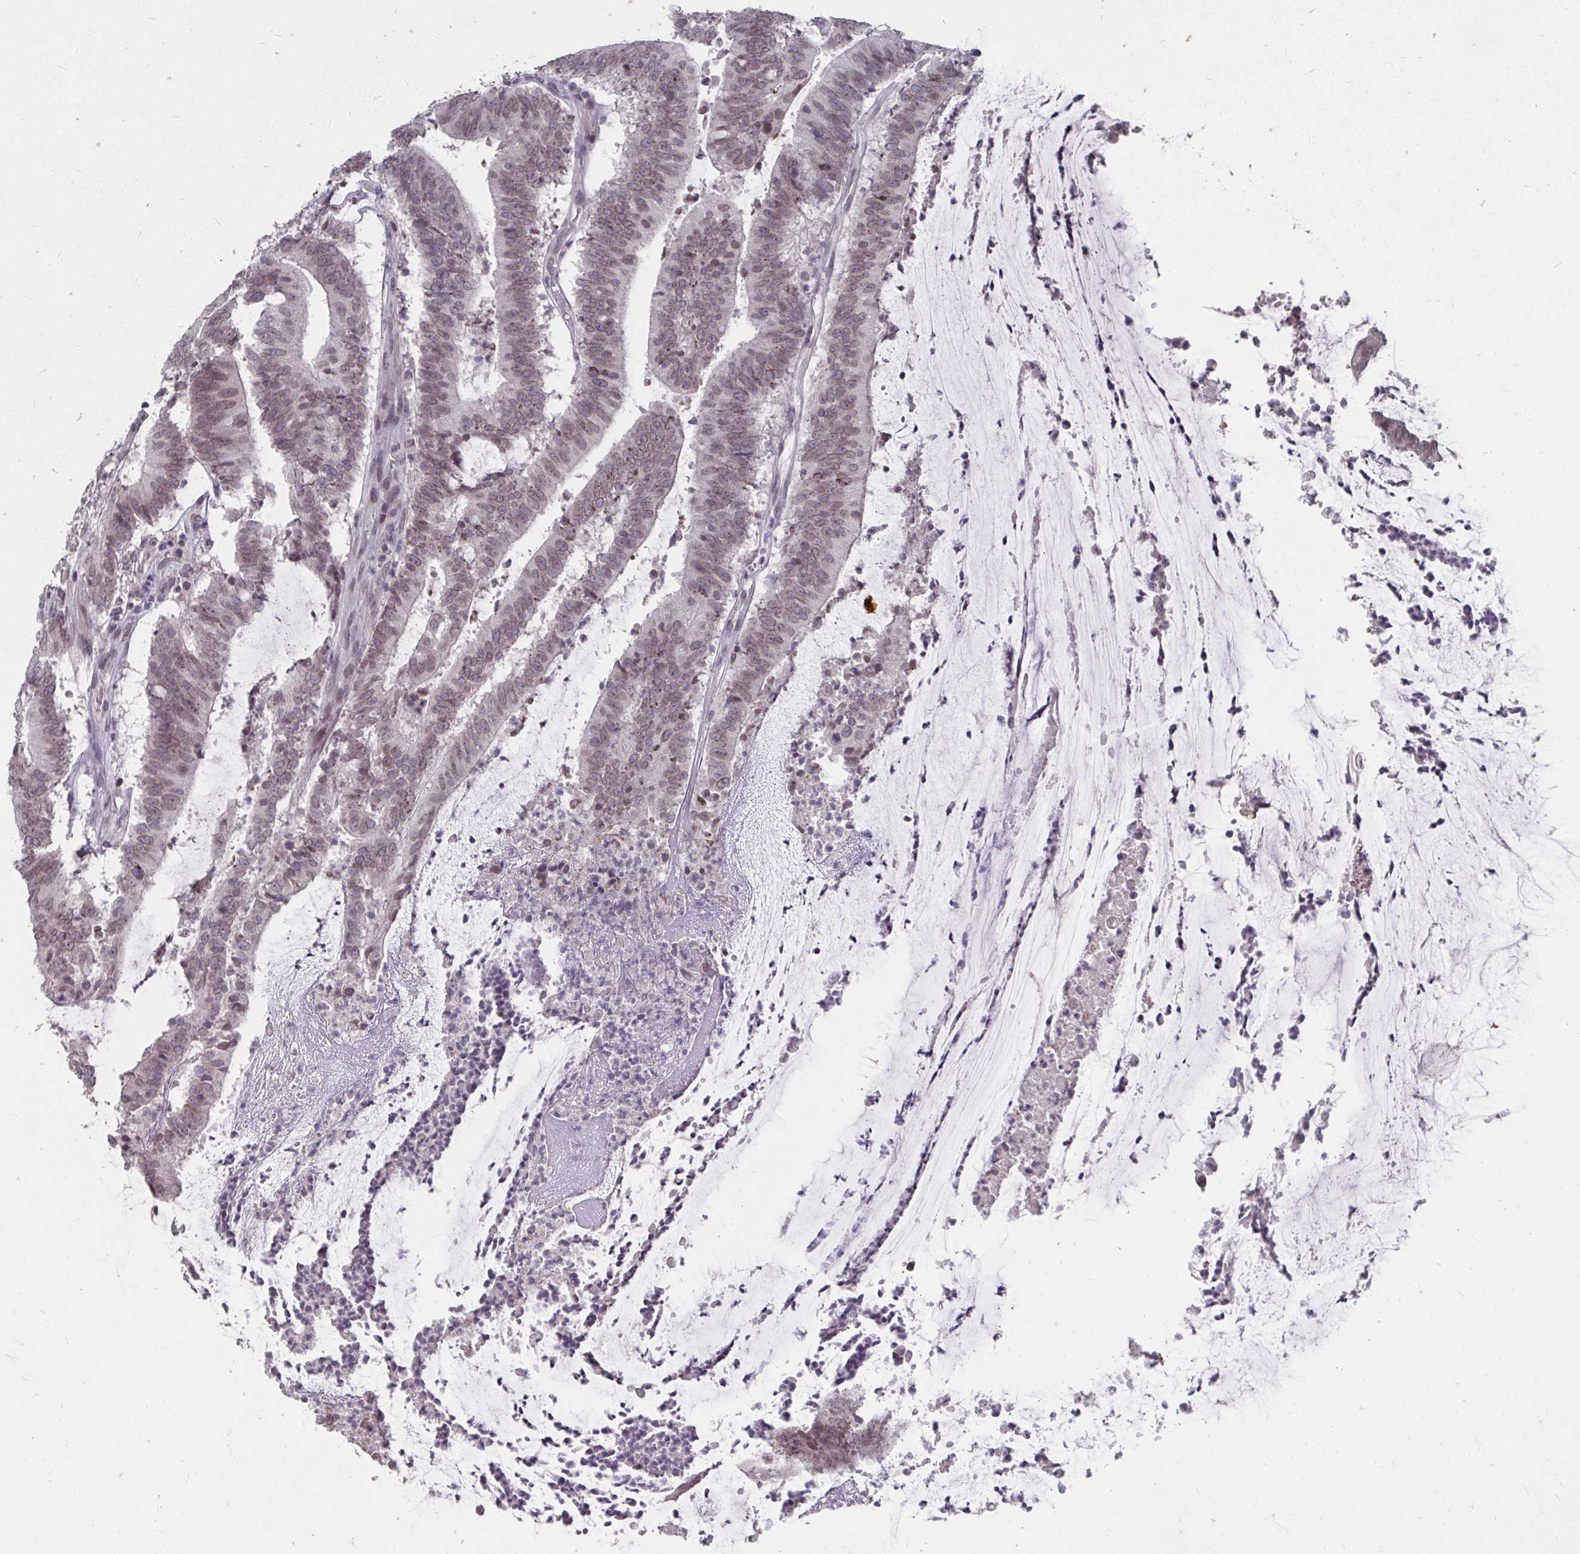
{"staining": {"intensity": "moderate", "quantity": ">75%", "location": "nuclear"}, "tissue": "colorectal cancer", "cell_type": "Tumor cells", "image_type": "cancer", "snomed": [{"axis": "morphology", "description": "Adenocarcinoma, NOS"}, {"axis": "topography", "description": "Colon"}], "caption": "Human colorectal cancer stained with a brown dye shows moderate nuclear positive positivity in approximately >75% of tumor cells.", "gene": "NUP133", "patient": {"sex": "female", "age": 43}}